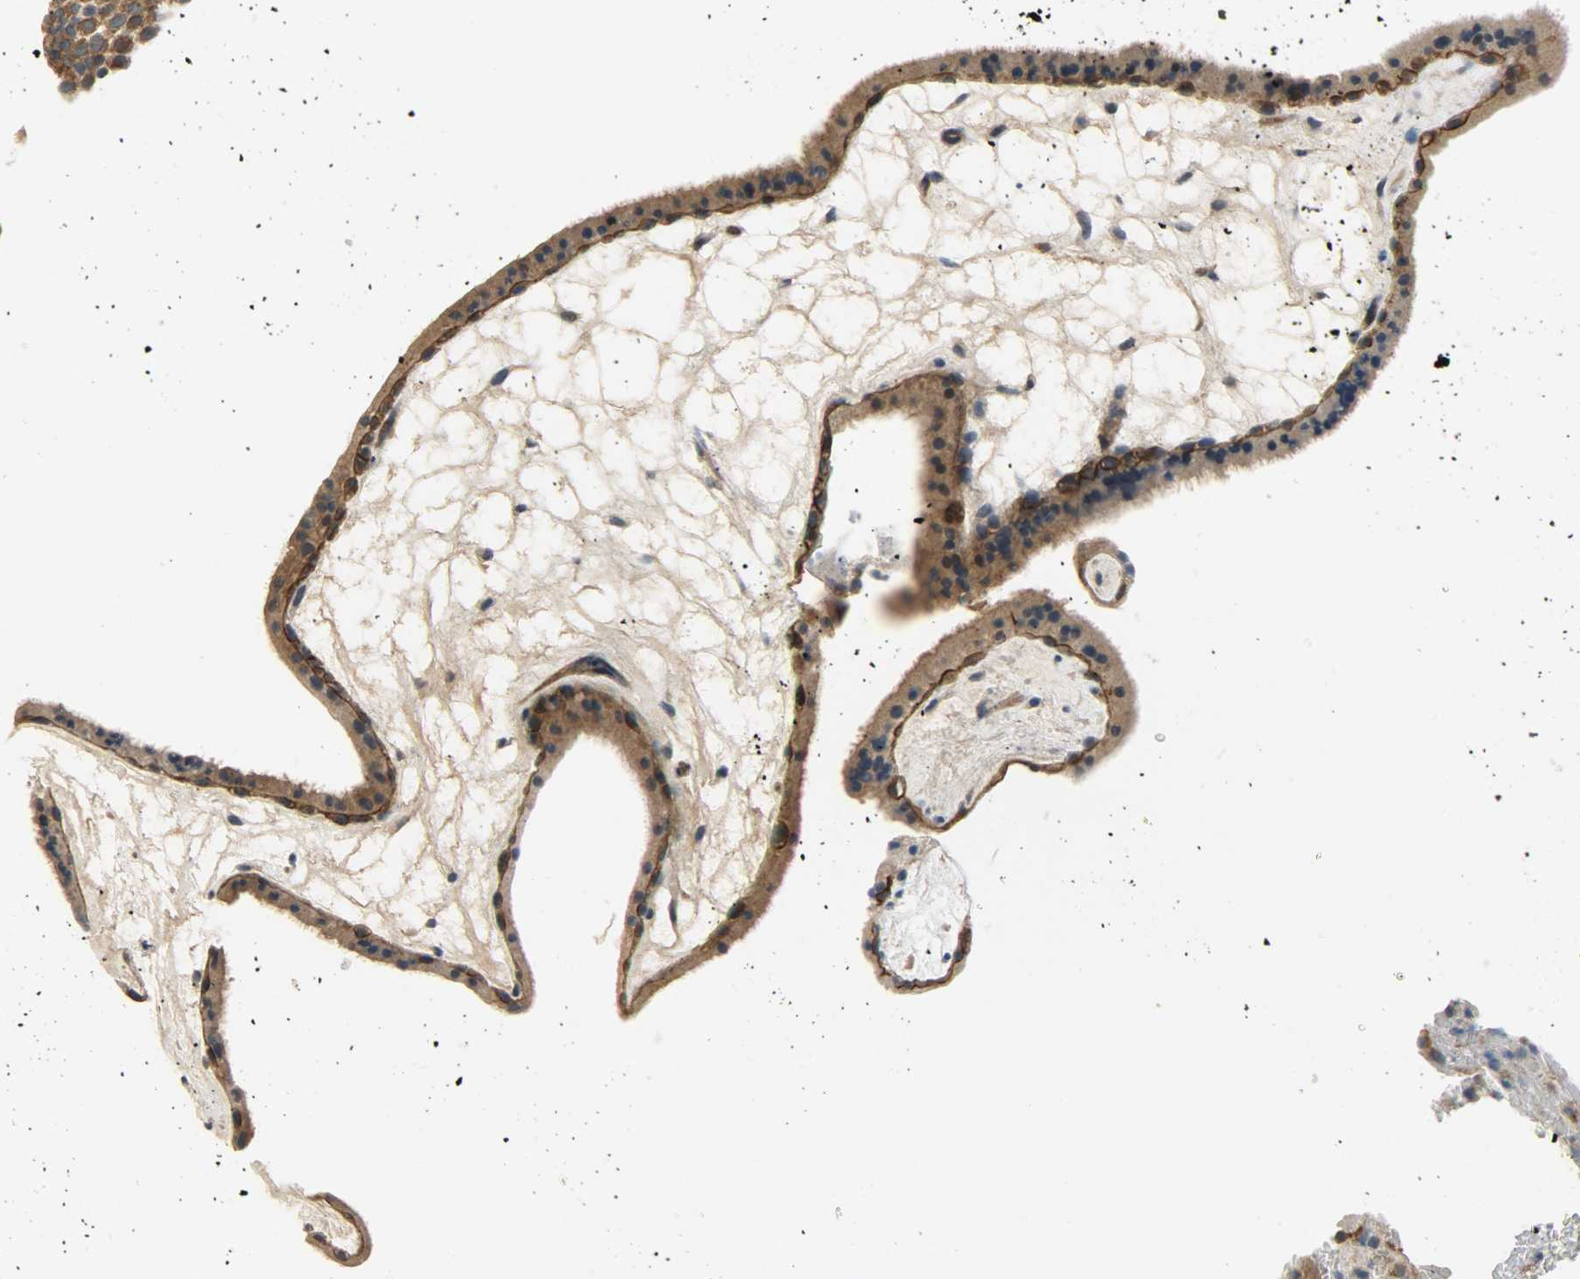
{"staining": {"intensity": "strong", "quantity": ">75%", "location": "cytoplasmic/membranous"}, "tissue": "placenta", "cell_type": "Trophoblastic cells", "image_type": "normal", "snomed": [{"axis": "morphology", "description": "Normal tissue, NOS"}, {"axis": "topography", "description": "Placenta"}], "caption": "Protein staining shows strong cytoplasmic/membranous positivity in approximately >75% of trophoblastic cells in normal placenta.", "gene": "KIAA1217", "patient": {"sex": "female", "age": 19}}